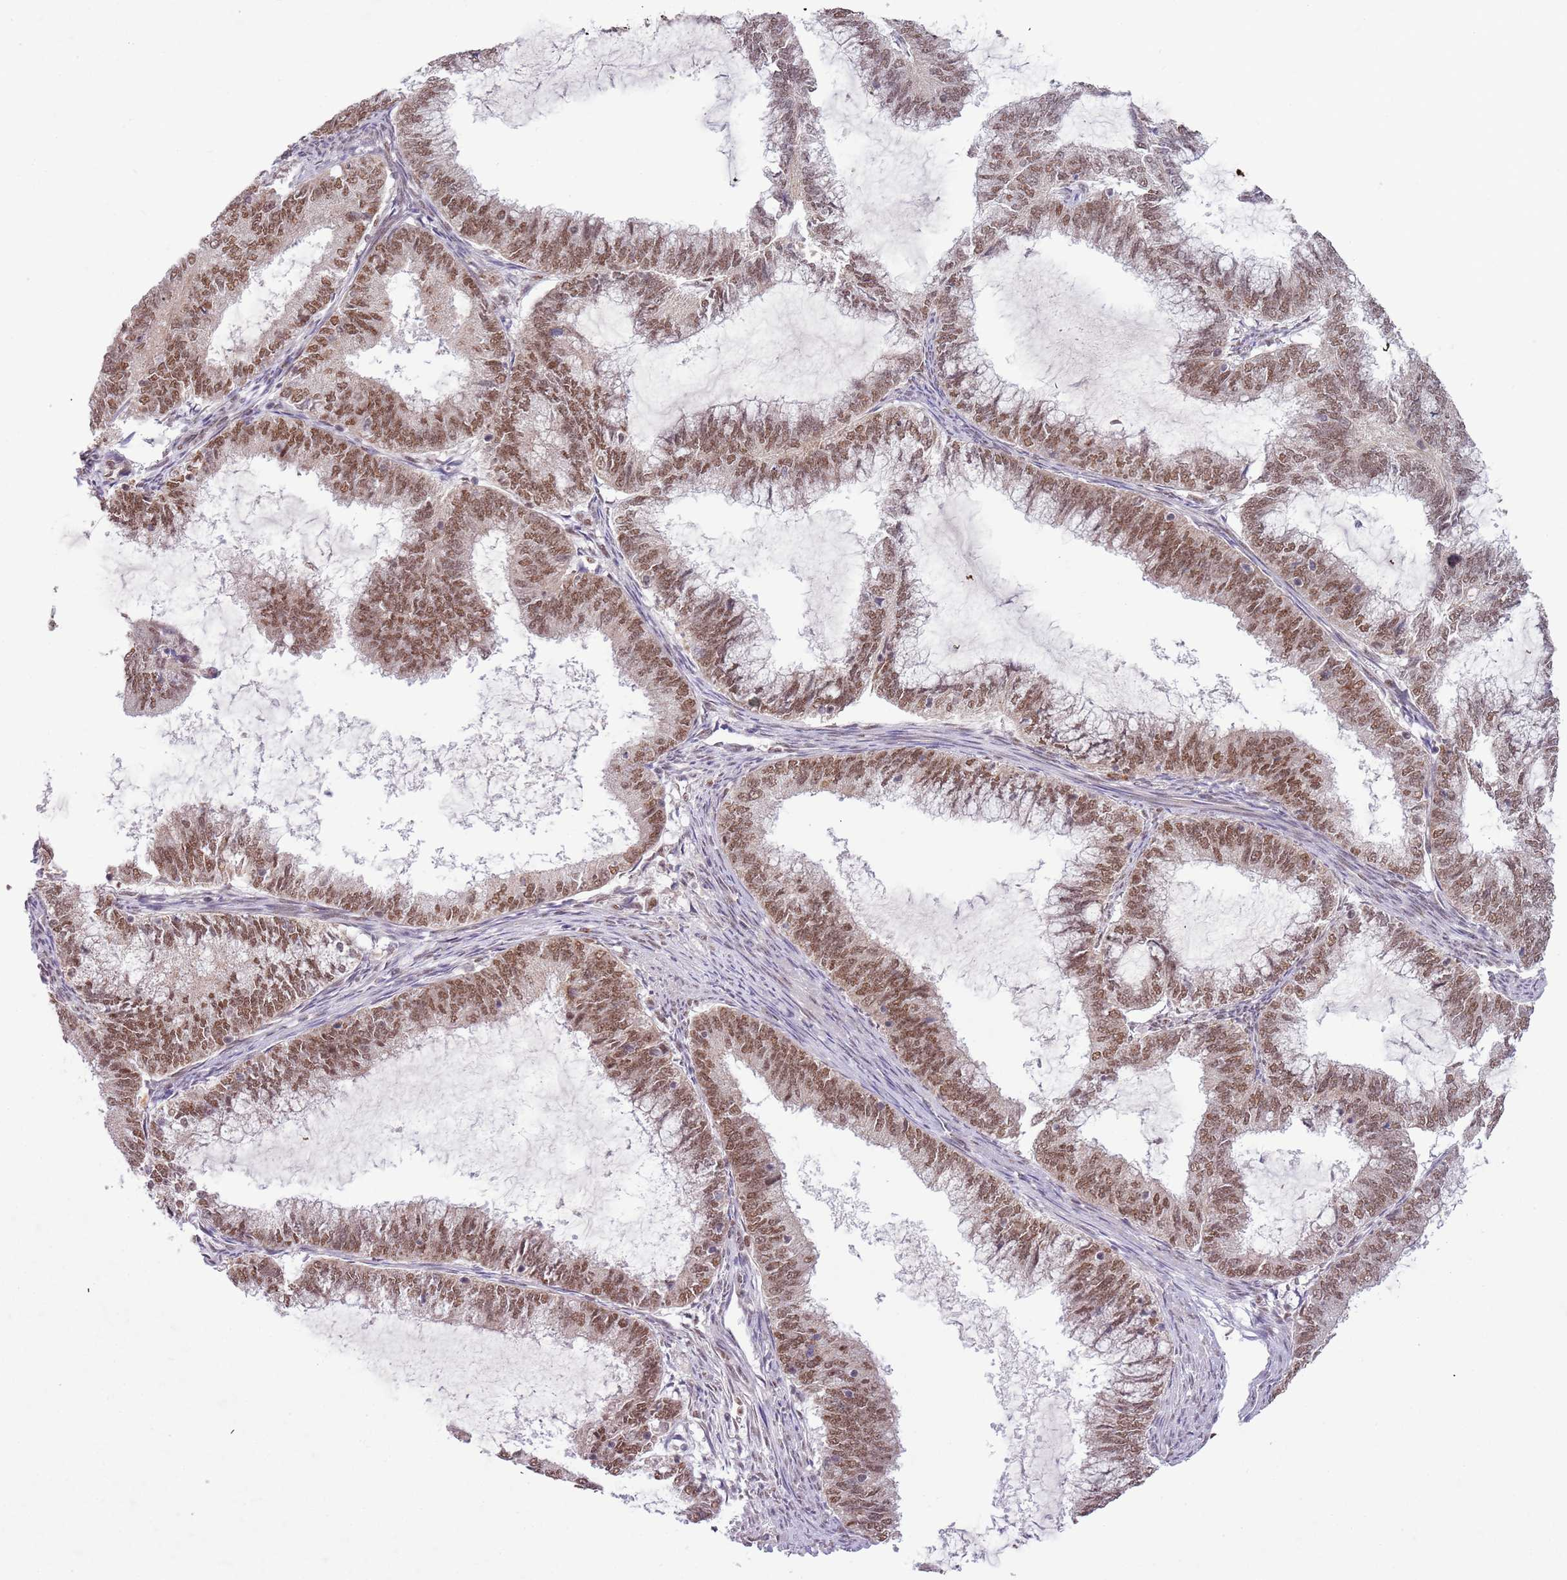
{"staining": {"intensity": "moderate", "quantity": ">75%", "location": "nuclear"}, "tissue": "endometrial cancer", "cell_type": "Tumor cells", "image_type": "cancer", "snomed": [{"axis": "morphology", "description": "Adenocarcinoma, NOS"}, {"axis": "topography", "description": "Endometrium"}], "caption": "IHC image of neoplastic tissue: human endometrial cancer stained using immunohistochemistry (IHC) exhibits medium levels of moderate protein expression localized specifically in the nuclear of tumor cells, appearing as a nuclear brown color.", "gene": "FAM120AOS", "patient": {"sex": "female", "age": 51}}